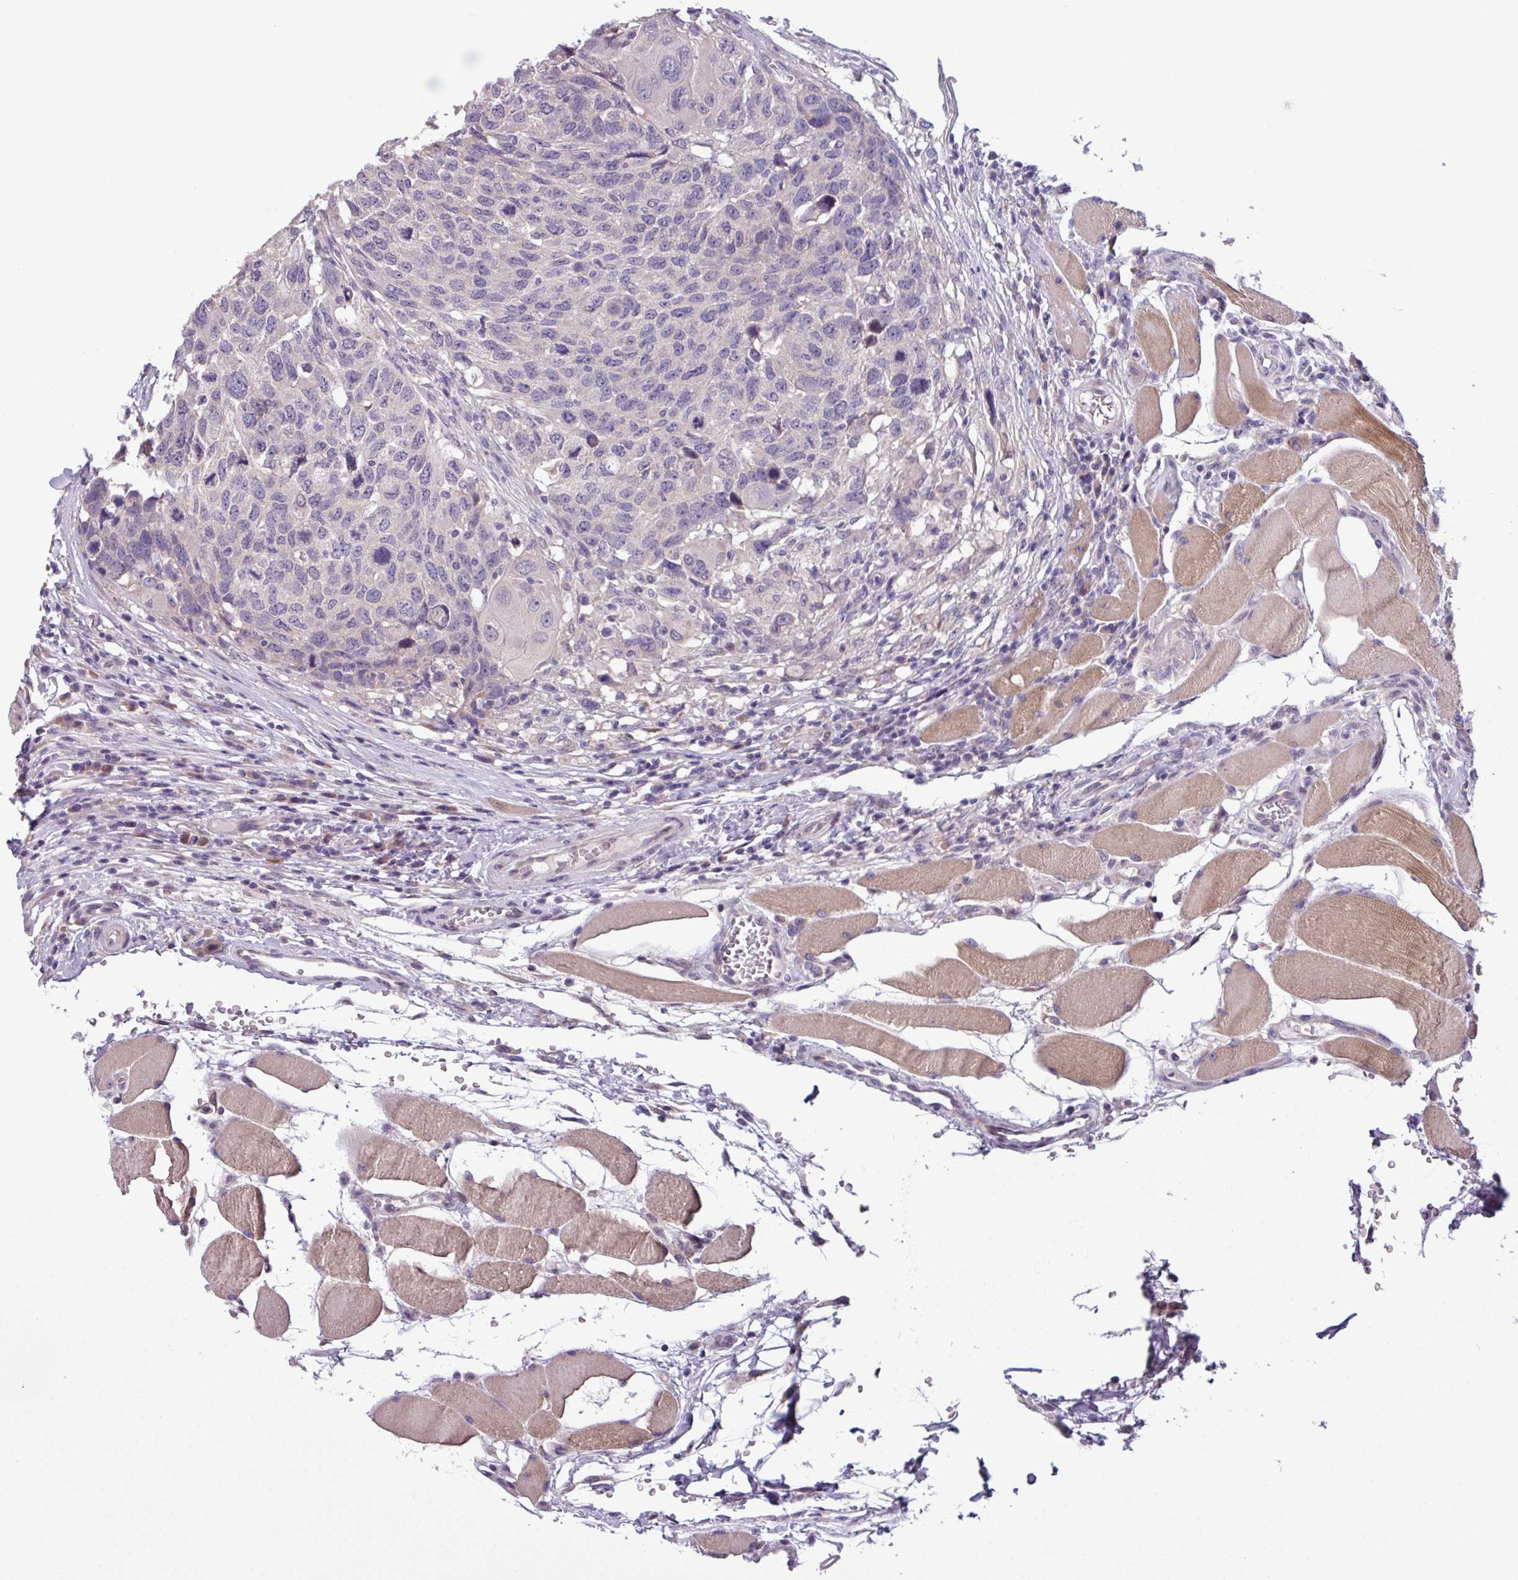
{"staining": {"intensity": "negative", "quantity": "none", "location": "none"}, "tissue": "head and neck cancer", "cell_type": "Tumor cells", "image_type": "cancer", "snomed": [{"axis": "morphology", "description": "Squamous cell carcinoma, NOS"}, {"axis": "topography", "description": "Head-Neck"}], "caption": "Immunohistochemical staining of human squamous cell carcinoma (head and neck) shows no significant staining in tumor cells.", "gene": "C20orf27", "patient": {"sex": "male", "age": 66}}